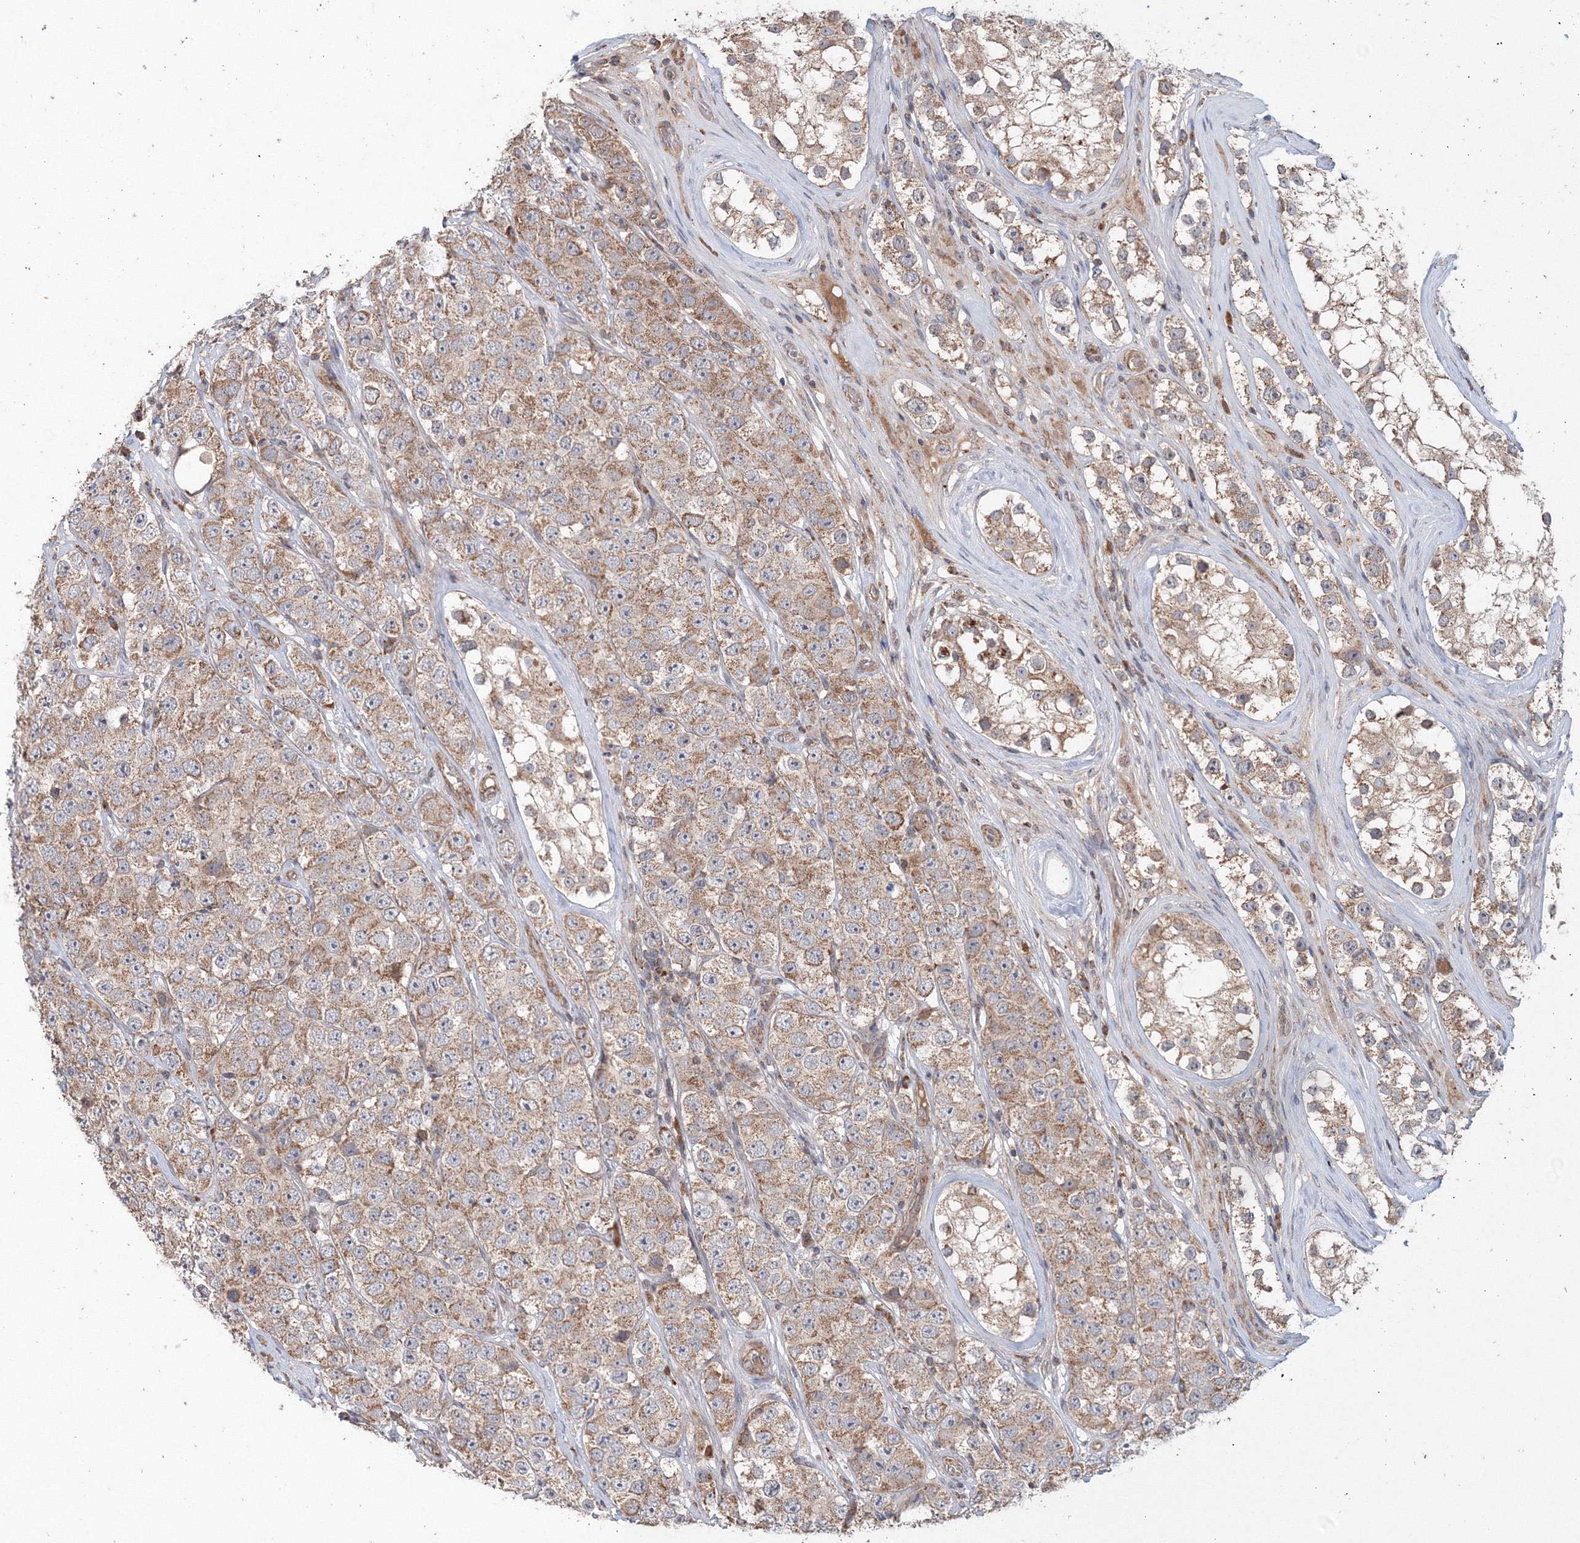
{"staining": {"intensity": "moderate", "quantity": ">75%", "location": "cytoplasmic/membranous"}, "tissue": "testis cancer", "cell_type": "Tumor cells", "image_type": "cancer", "snomed": [{"axis": "morphology", "description": "Seminoma, NOS"}, {"axis": "topography", "description": "Testis"}], "caption": "Testis seminoma stained with DAB immunohistochemistry (IHC) displays medium levels of moderate cytoplasmic/membranous positivity in approximately >75% of tumor cells.", "gene": "NOA1", "patient": {"sex": "male", "age": 28}}